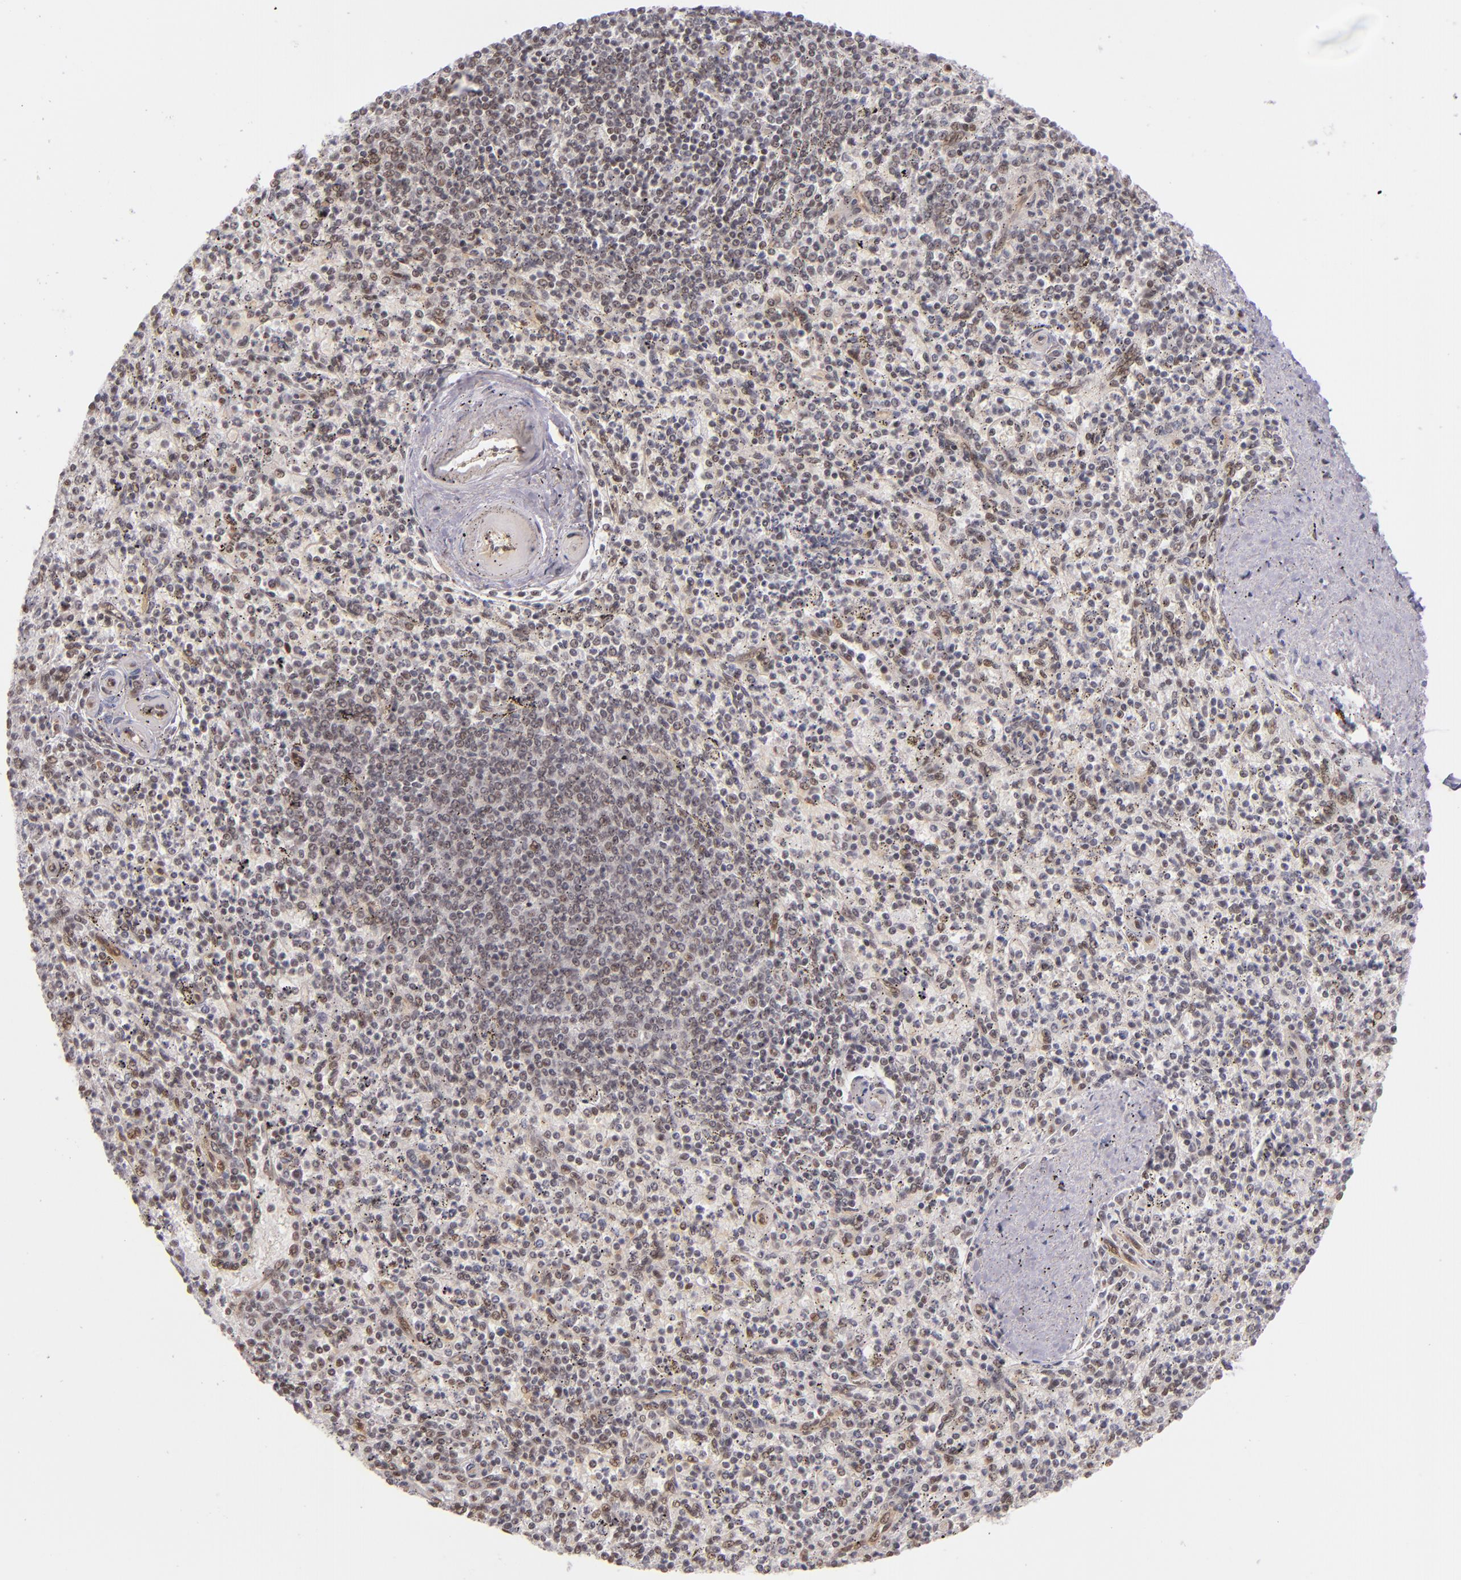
{"staining": {"intensity": "weak", "quantity": "25%-75%", "location": "nuclear"}, "tissue": "spleen", "cell_type": "Cells in red pulp", "image_type": "normal", "snomed": [{"axis": "morphology", "description": "Normal tissue, NOS"}, {"axis": "topography", "description": "Spleen"}], "caption": "Cells in red pulp demonstrate low levels of weak nuclear positivity in about 25%-75% of cells in benign spleen. The protein of interest is shown in brown color, while the nuclei are stained blue.", "gene": "NCOR2", "patient": {"sex": "male", "age": 72}}